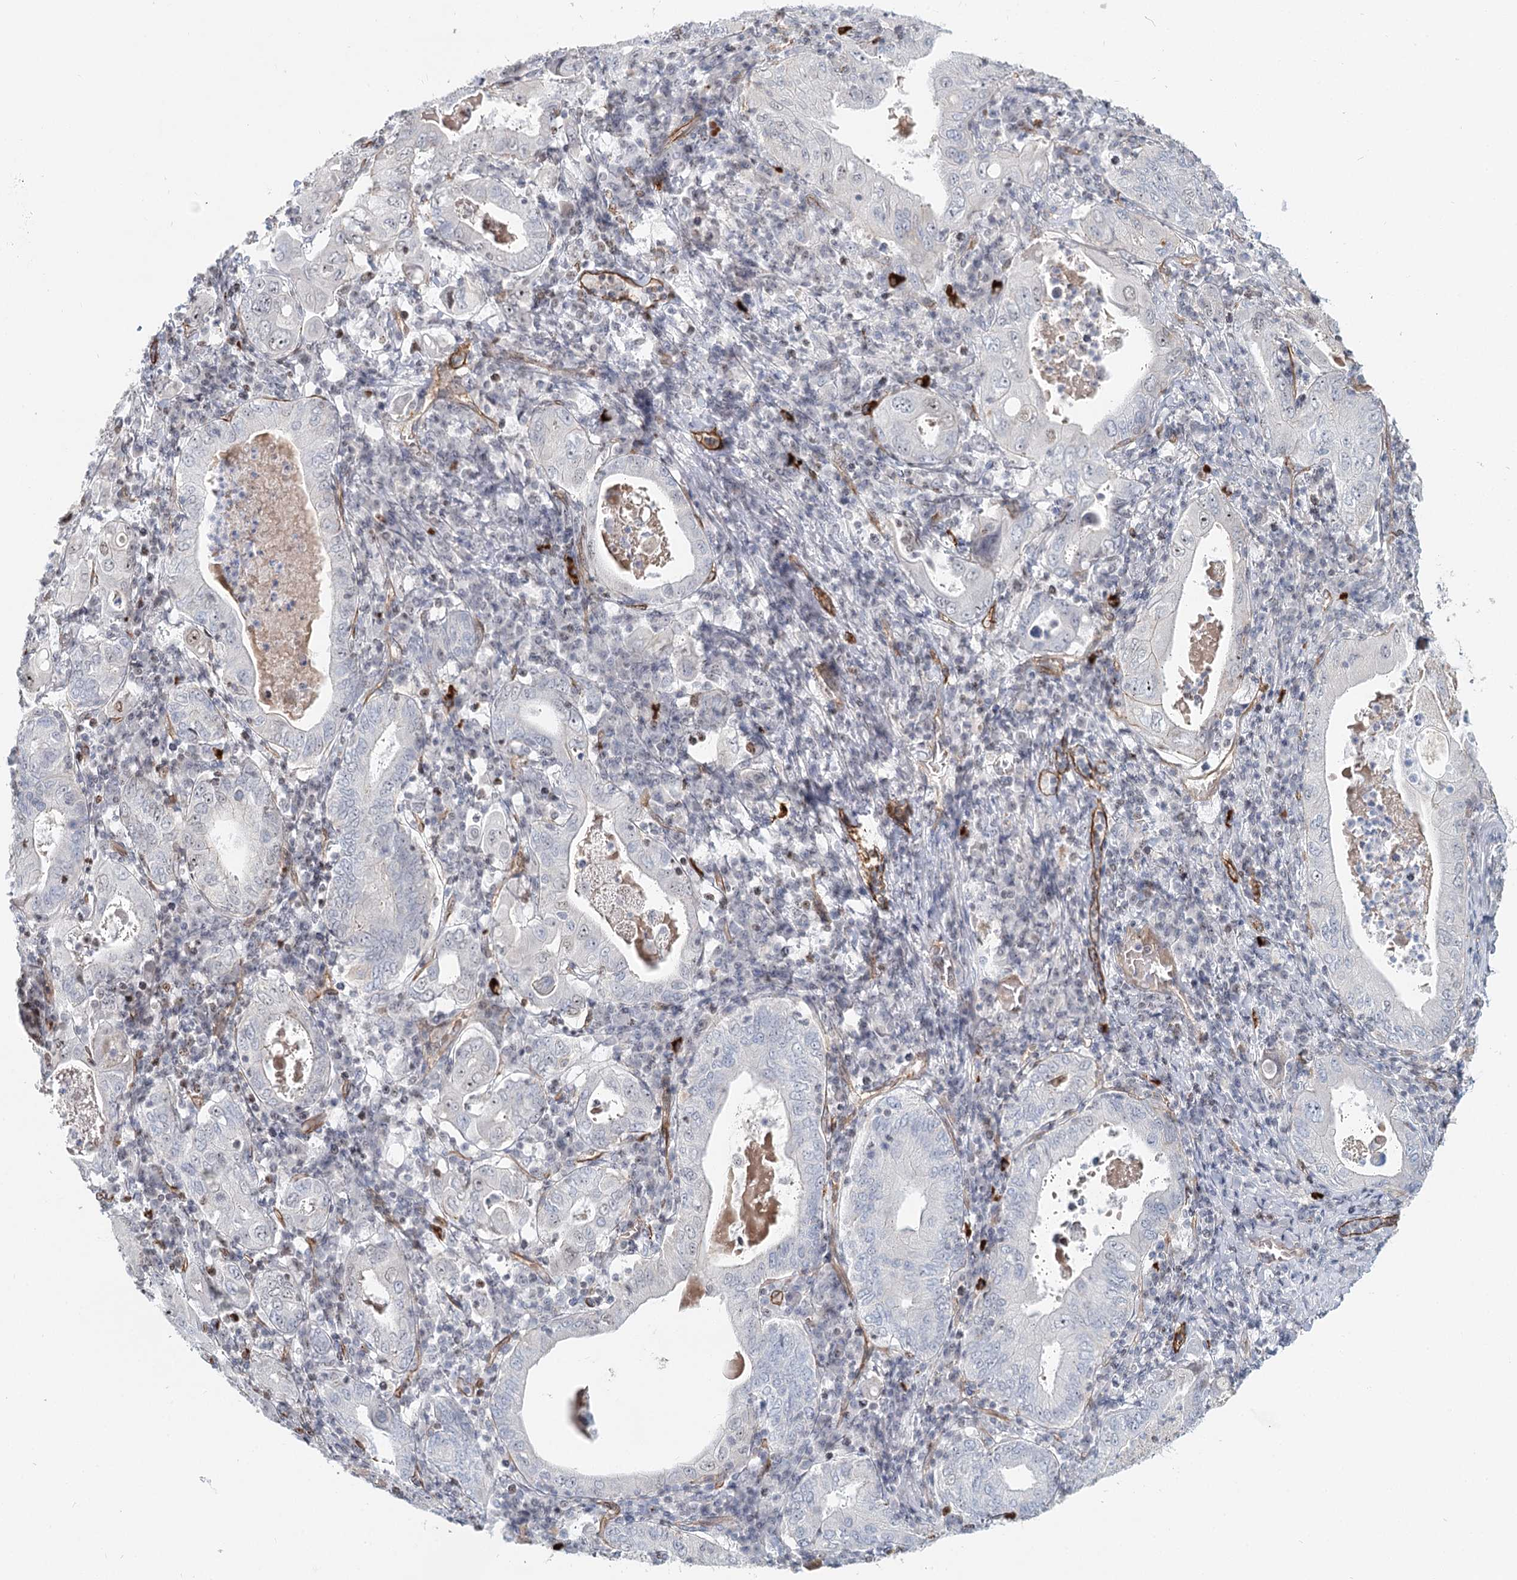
{"staining": {"intensity": "negative", "quantity": "none", "location": "none"}, "tissue": "stomach cancer", "cell_type": "Tumor cells", "image_type": "cancer", "snomed": [{"axis": "morphology", "description": "Normal tissue, NOS"}, {"axis": "morphology", "description": "Adenocarcinoma, NOS"}, {"axis": "topography", "description": "Esophagus"}, {"axis": "topography", "description": "Stomach, upper"}, {"axis": "topography", "description": "Peripheral nerve tissue"}], "caption": "Immunohistochemistry (IHC) image of neoplastic tissue: human stomach adenocarcinoma stained with DAB (3,3'-diaminobenzidine) reveals no significant protein positivity in tumor cells.", "gene": "ZFYVE28", "patient": {"sex": "male", "age": 62}}